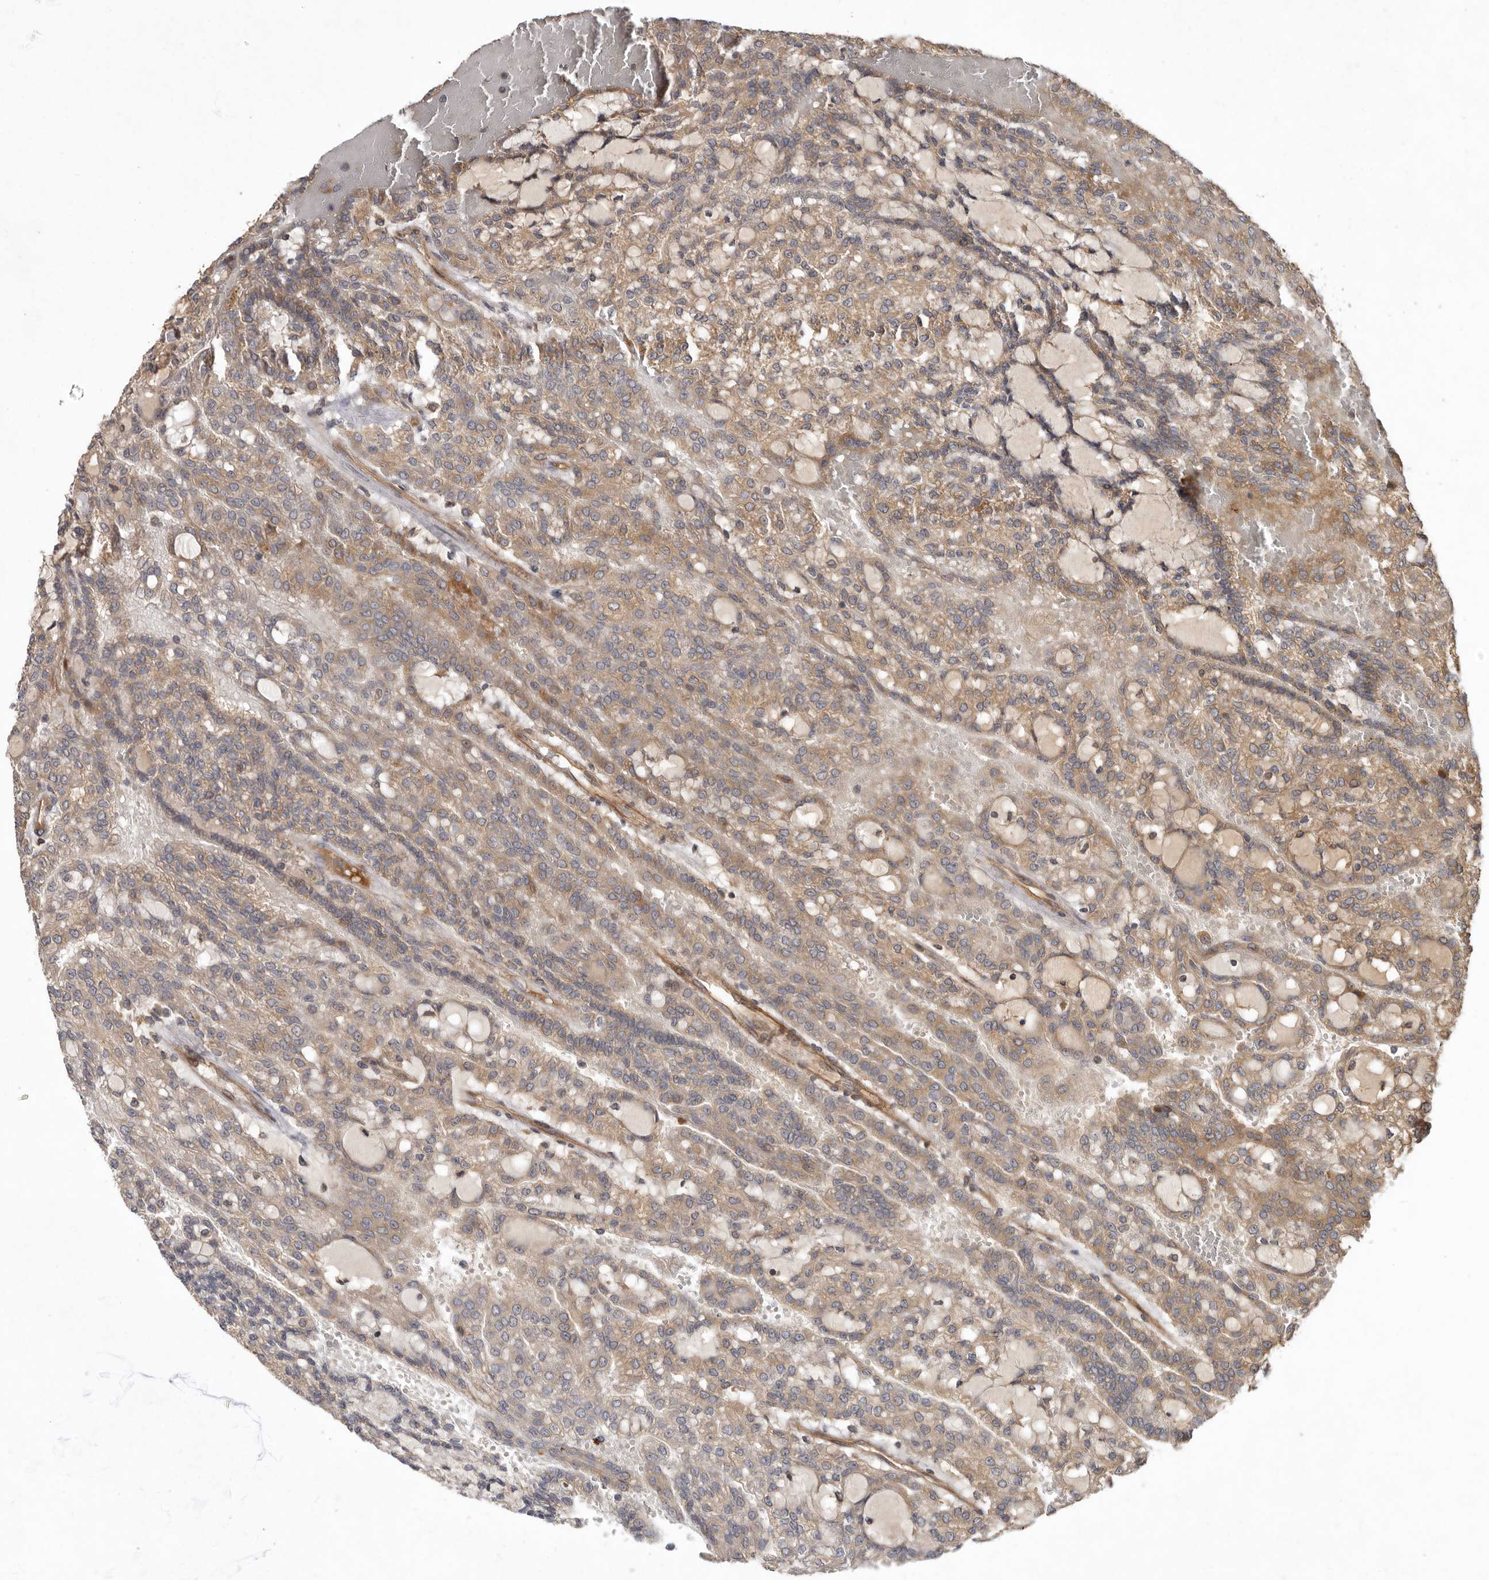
{"staining": {"intensity": "moderate", "quantity": ">75%", "location": "cytoplasmic/membranous"}, "tissue": "renal cancer", "cell_type": "Tumor cells", "image_type": "cancer", "snomed": [{"axis": "morphology", "description": "Adenocarcinoma, NOS"}, {"axis": "topography", "description": "Kidney"}], "caption": "Protein expression analysis of renal adenocarcinoma displays moderate cytoplasmic/membranous expression in approximately >75% of tumor cells. (DAB IHC, brown staining for protein, blue staining for nuclei).", "gene": "STK36", "patient": {"sex": "male", "age": 63}}